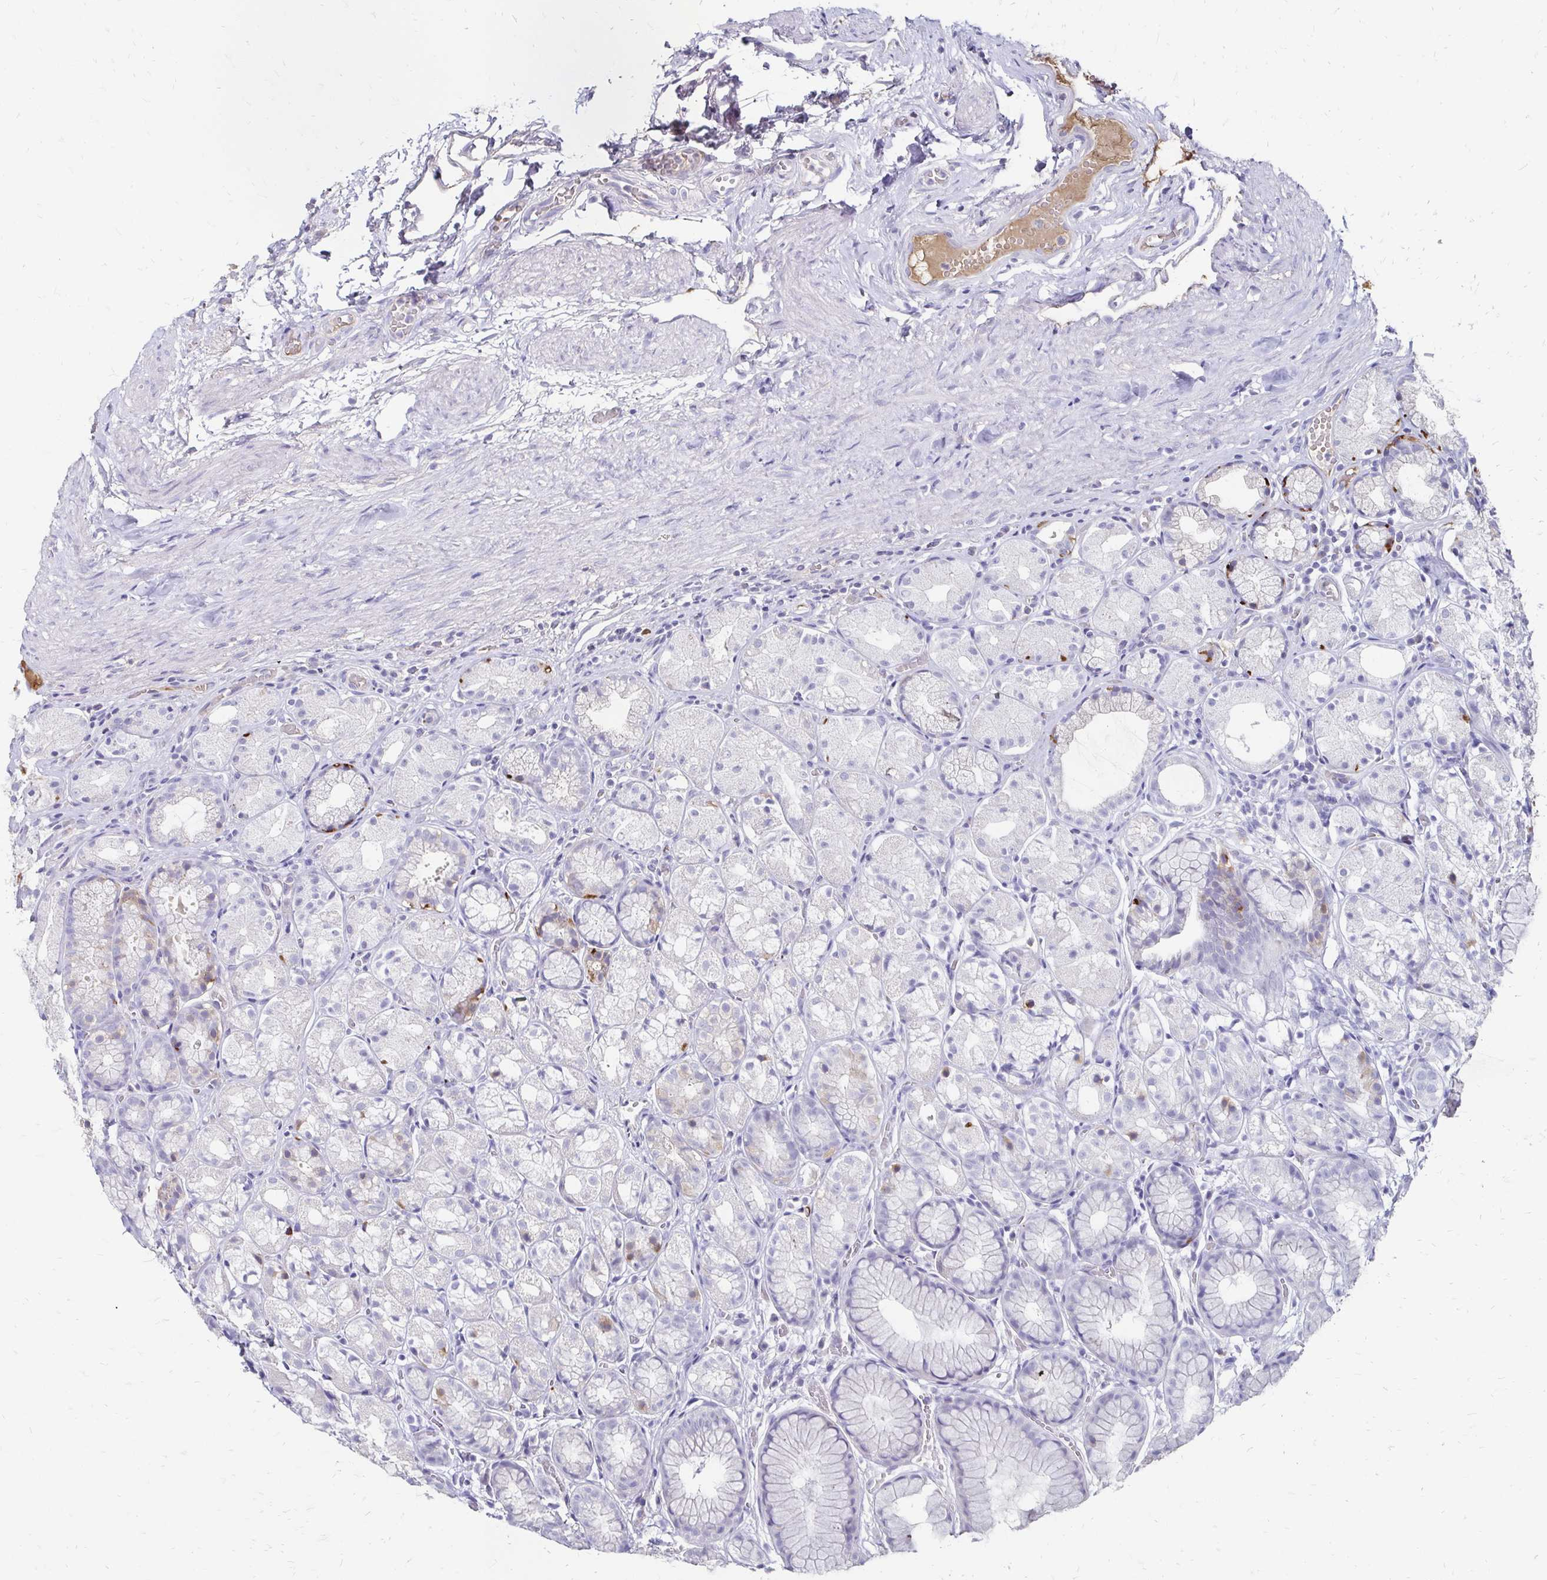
{"staining": {"intensity": "strong", "quantity": "<25%", "location": "cytoplasmic/membranous"}, "tissue": "stomach", "cell_type": "Glandular cells", "image_type": "normal", "snomed": [{"axis": "morphology", "description": "Normal tissue, NOS"}, {"axis": "topography", "description": "Stomach"}], "caption": "About <25% of glandular cells in unremarkable stomach display strong cytoplasmic/membranous protein expression as visualized by brown immunohistochemical staining.", "gene": "SCG3", "patient": {"sex": "male", "age": 70}}